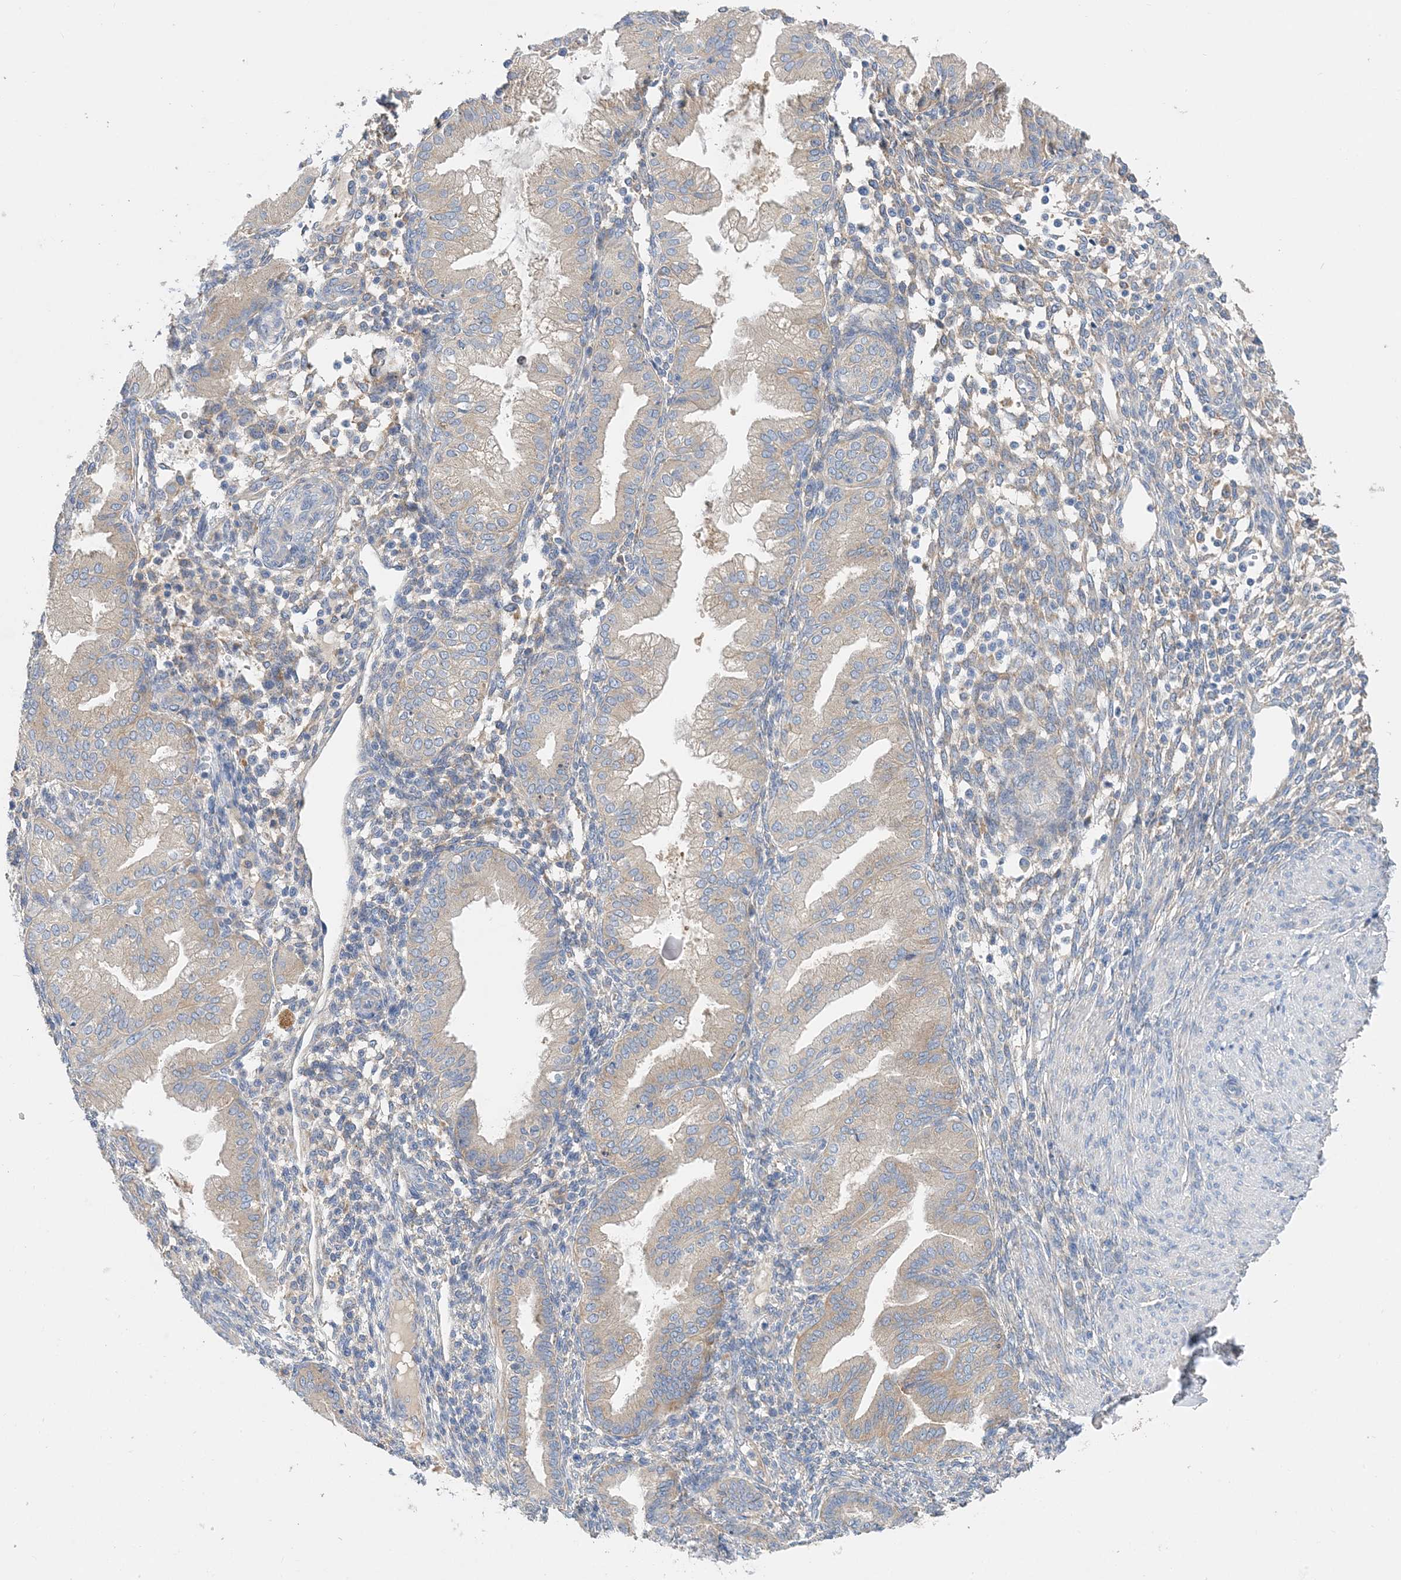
{"staining": {"intensity": "weak", "quantity": "<25%", "location": "cytoplasmic/membranous"}, "tissue": "endometrium", "cell_type": "Cells in endometrial stroma", "image_type": "normal", "snomed": [{"axis": "morphology", "description": "Normal tissue, NOS"}, {"axis": "topography", "description": "Endometrium"}], "caption": "Human endometrium stained for a protein using IHC displays no expression in cells in endometrial stroma.", "gene": "GRINA", "patient": {"sex": "female", "age": 53}}